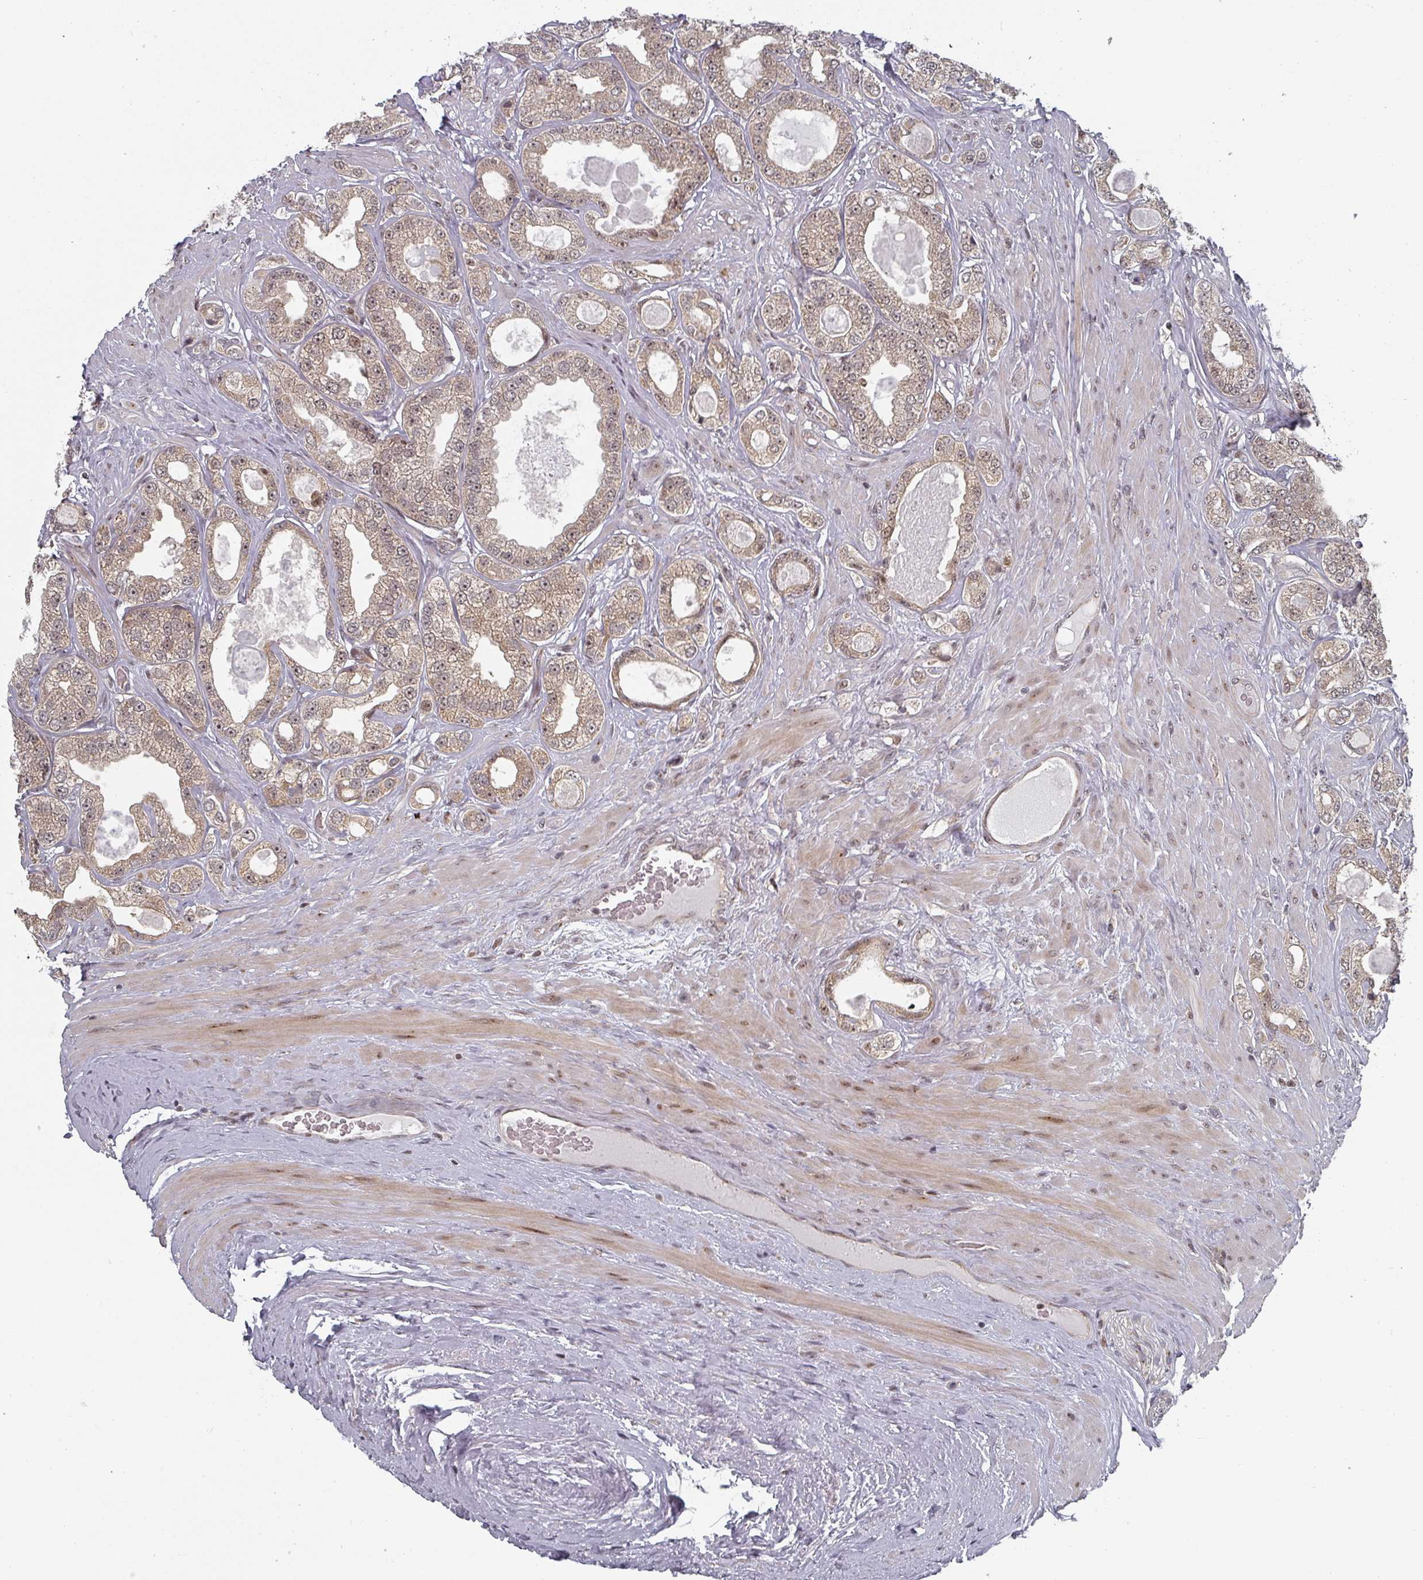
{"staining": {"intensity": "weak", "quantity": ">75%", "location": "cytoplasmic/membranous,nuclear"}, "tissue": "prostate cancer", "cell_type": "Tumor cells", "image_type": "cancer", "snomed": [{"axis": "morphology", "description": "Adenocarcinoma, Low grade"}, {"axis": "topography", "description": "Prostate"}], "caption": "Brown immunohistochemical staining in human prostate cancer demonstrates weak cytoplasmic/membranous and nuclear expression in about >75% of tumor cells. (DAB (3,3'-diaminobenzidine) IHC with brightfield microscopy, high magnification).", "gene": "KIF1C", "patient": {"sex": "male", "age": 63}}